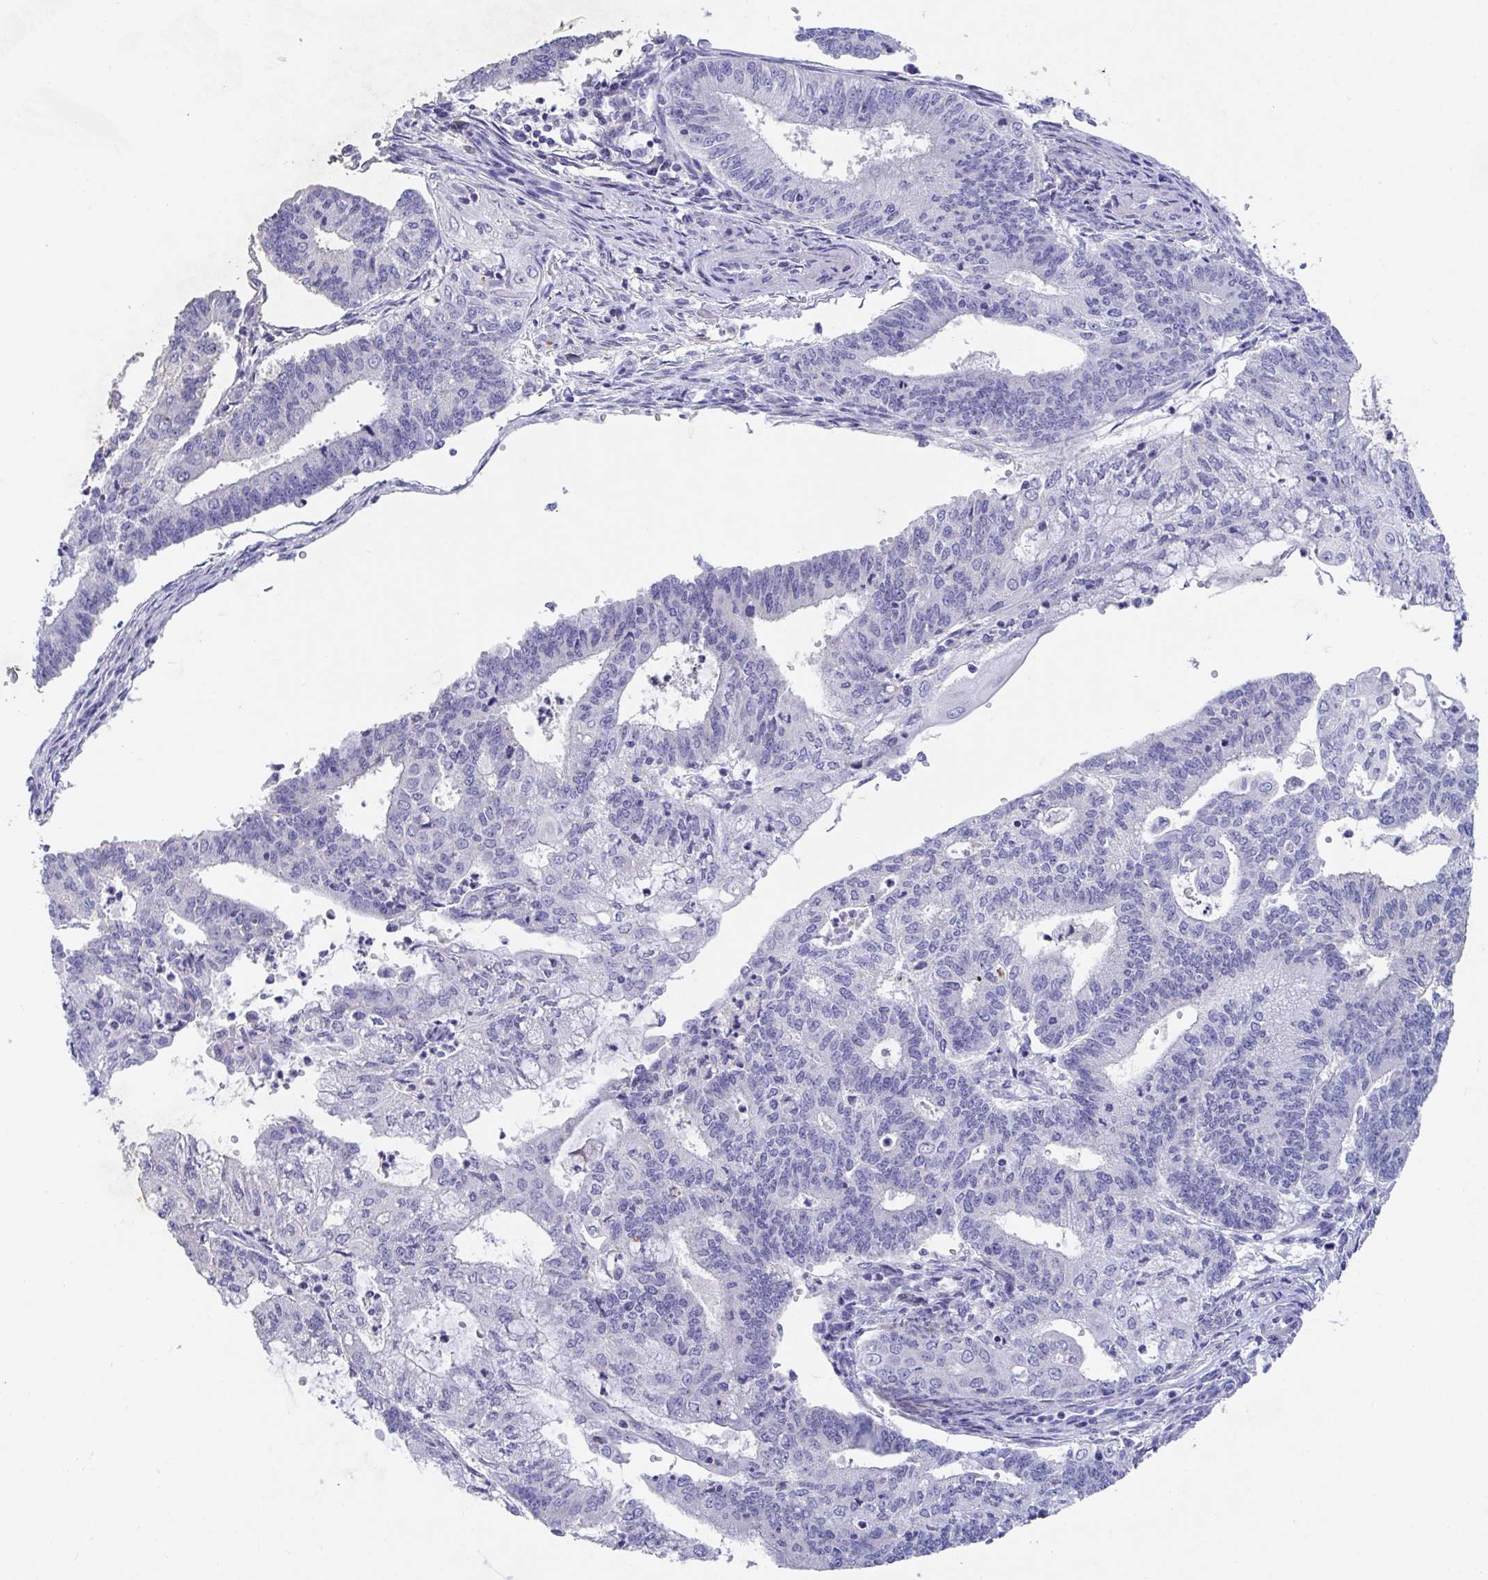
{"staining": {"intensity": "negative", "quantity": "none", "location": "none"}, "tissue": "endometrial cancer", "cell_type": "Tumor cells", "image_type": "cancer", "snomed": [{"axis": "morphology", "description": "Adenocarcinoma, NOS"}, {"axis": "topography", "description": "Endometrium"}], "caption": "Micrograph shows no significant protein positivity in tumor cells of endometrial cancer.", "gene": "ZNF561", "patient": {"sex": "female", "age": 61}}